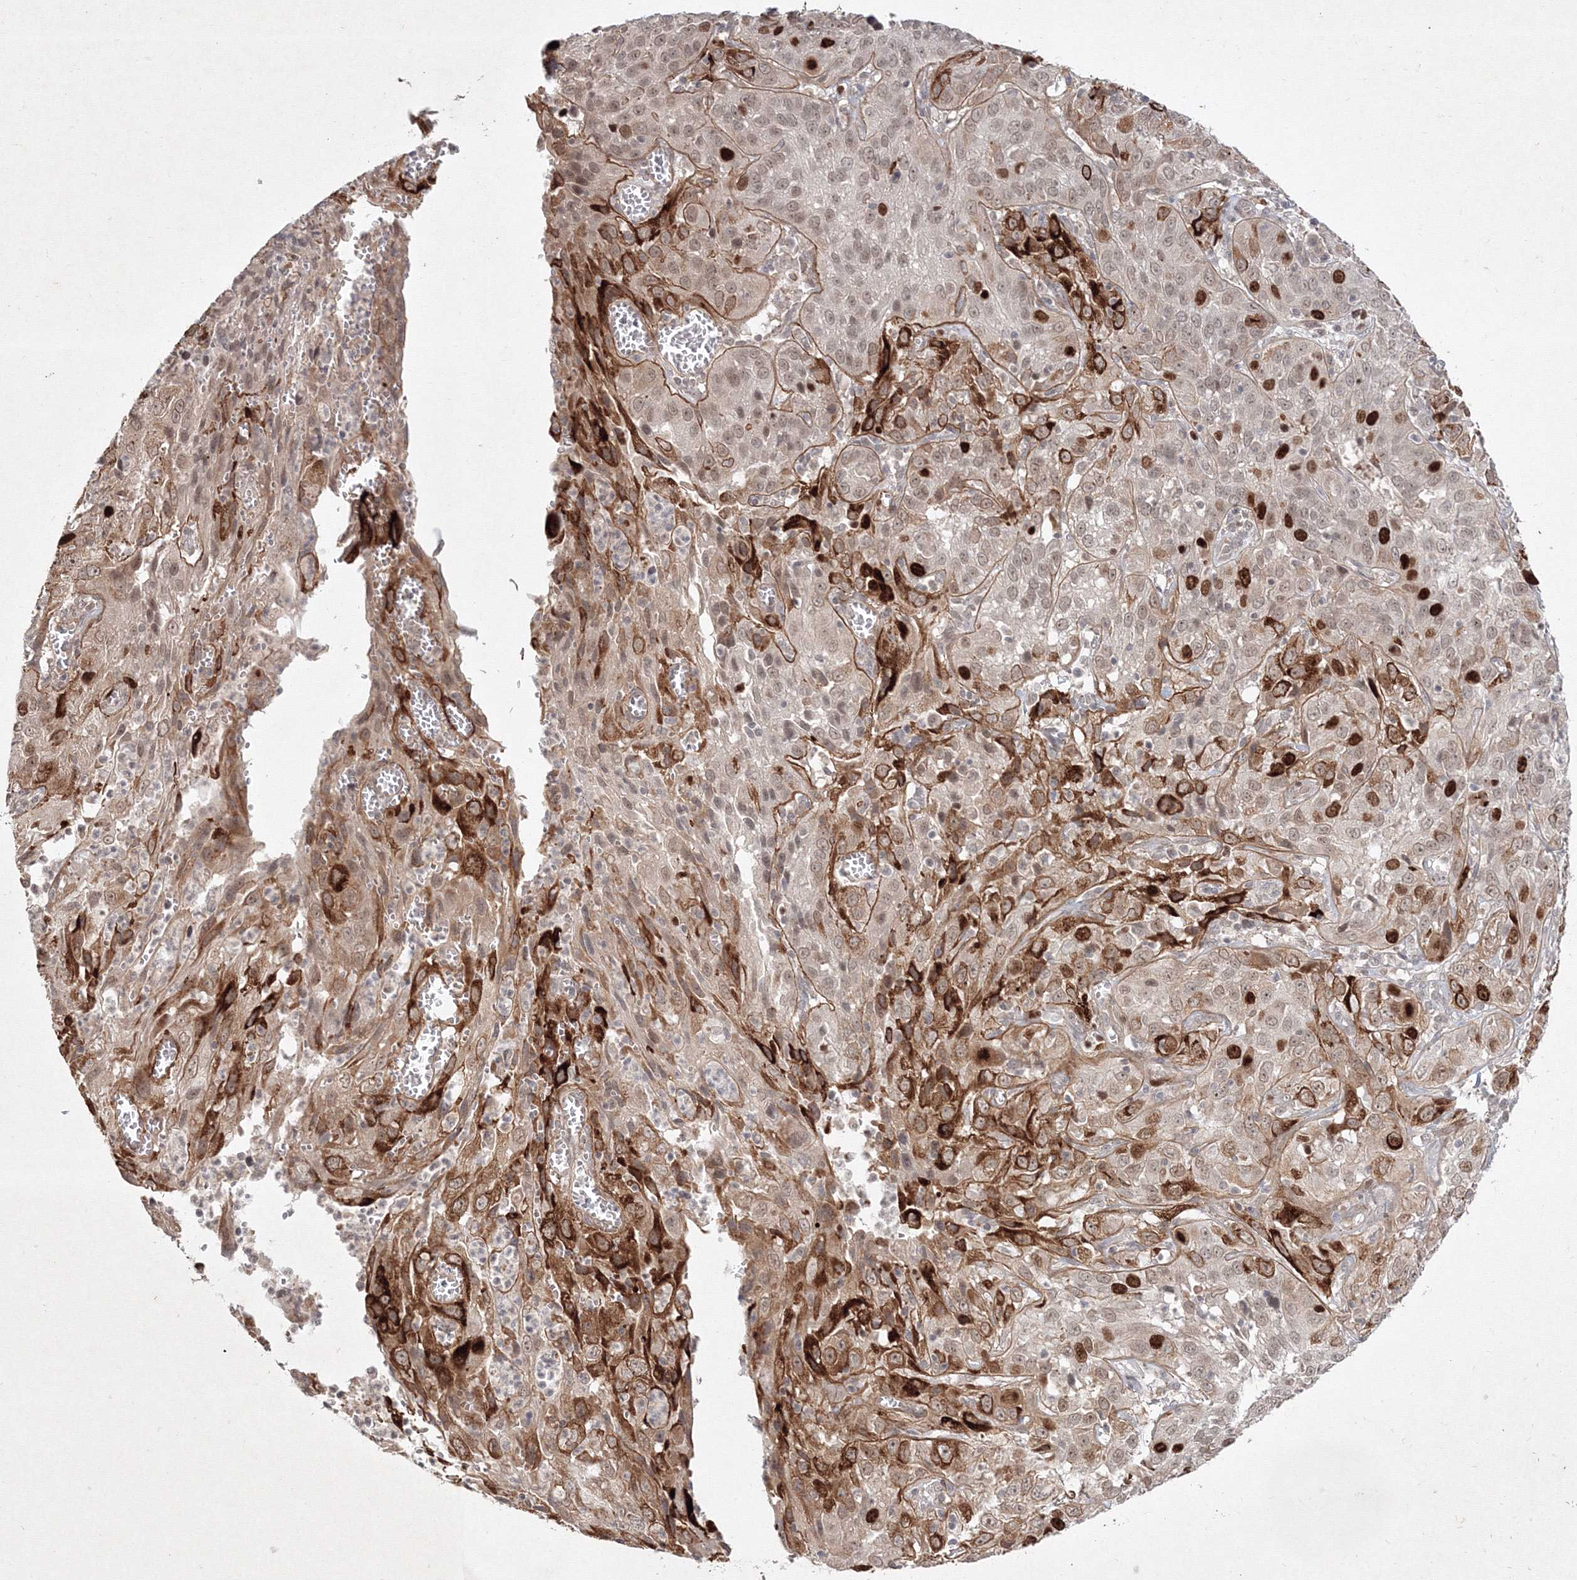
{"staining": {"intensity": "strong", "quantity": "25%-75%", "location": "cytoplasmic/membranous,nuclear"}, "tissue": "cervical cancer", "cell_type": "Tumor cells", "image_type": "cancer", "snomed": [{"axis": "morphology", "description": "Squamous cell carcinoma, NOS"}, {"axis": "topography", "description": "Cervix"}], "caption": "Tumor cells show high levels of strong cytoplasmic/membranous and nuclear positivity in approximately 25%-75% of cells in cervical cancer. (brown staining indicates protein expression, while blue staining denotes nuclei).", "gene": "KIF20A", "patient": {"sex": "female", "age": 32}}